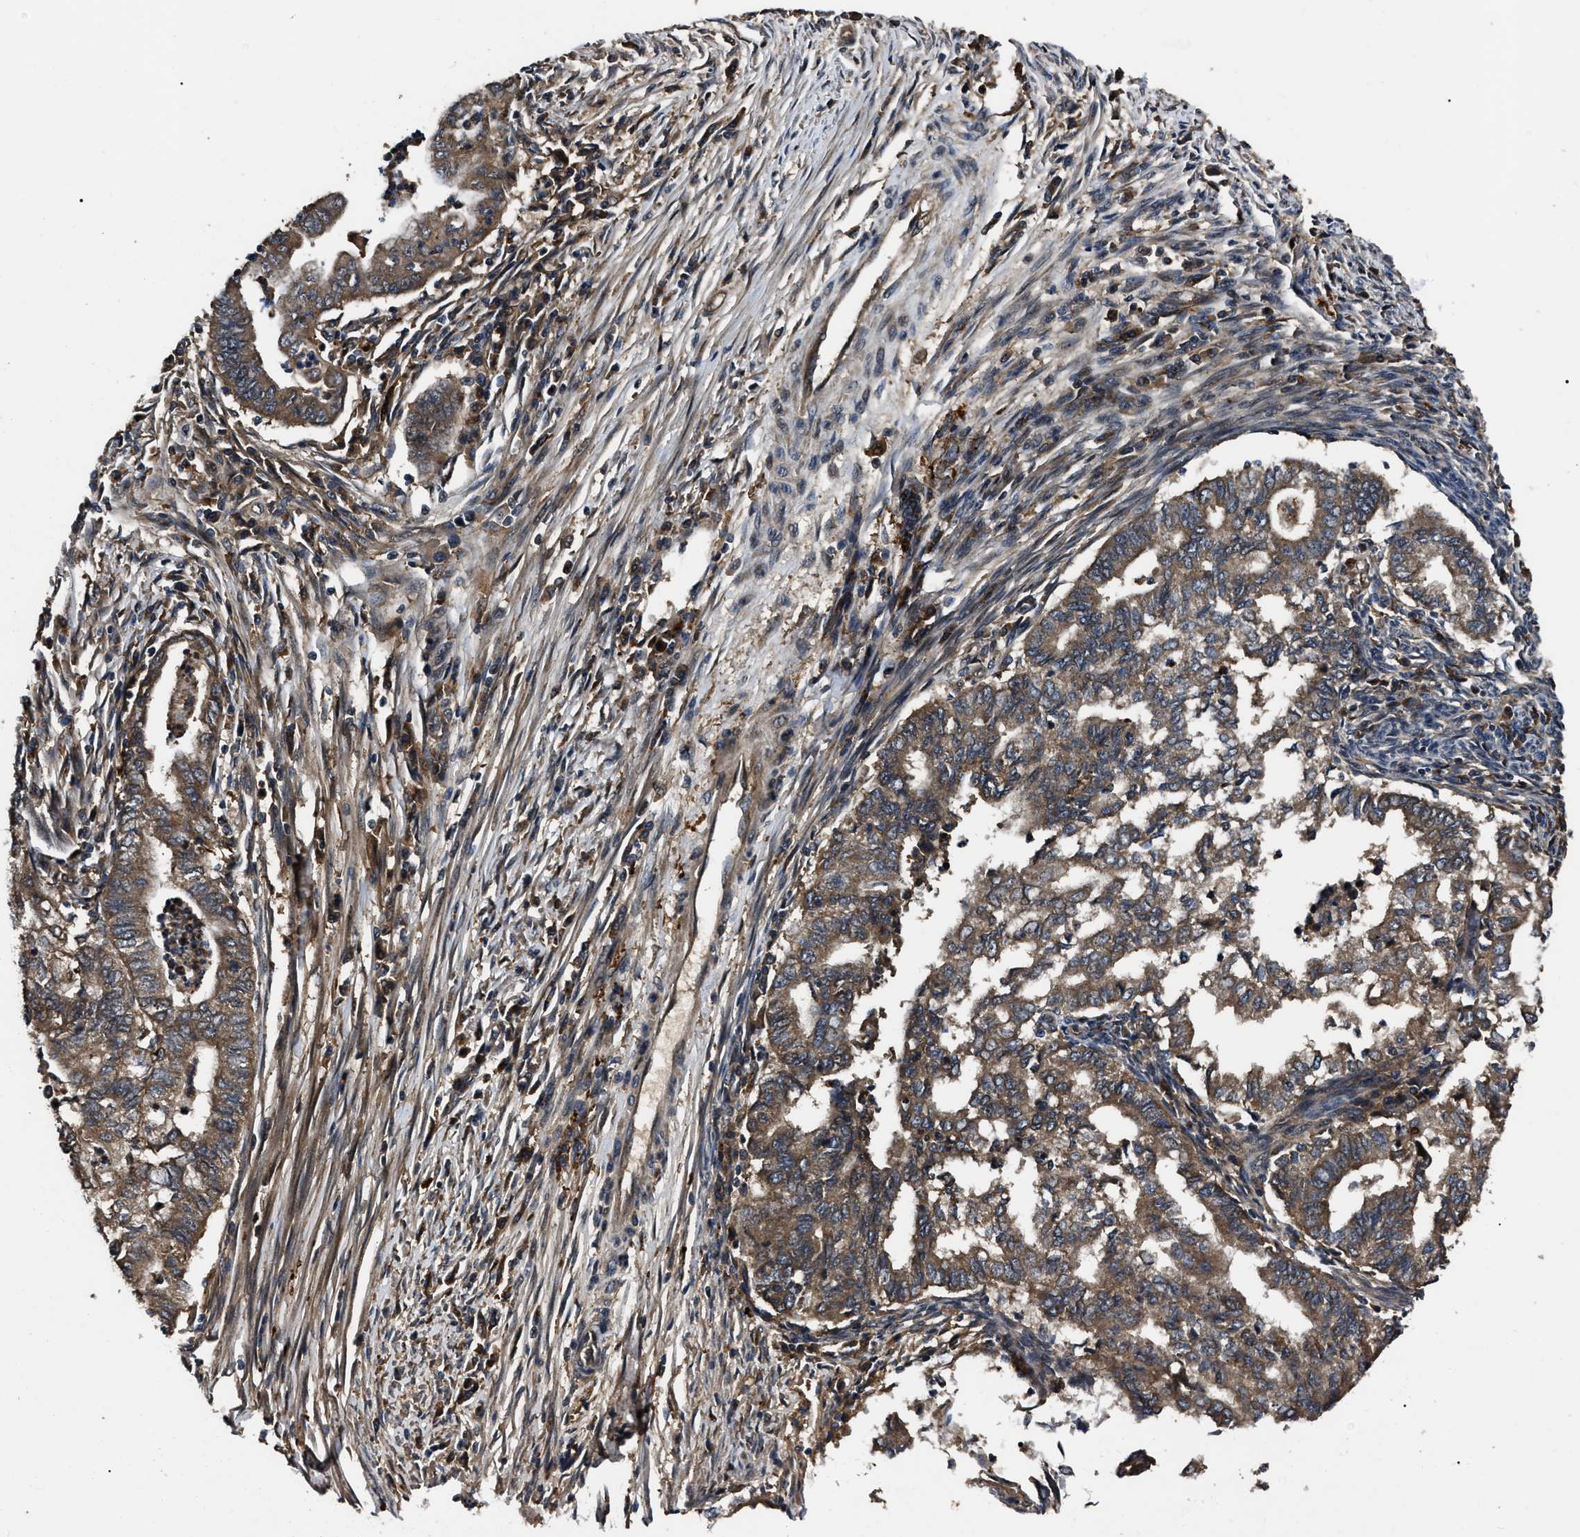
{"staining": {"intensity": "moderate", "quantity": ">75%", "location": "cytoplasmic/membranous"}, "tissue": "endometrial cancer", "cell_type": "Tumor cells", "image_type": "cancer", "snomed": [{"axis": "morphology", "description": "Polyp, NOS"}, {"axis": "morphology", "description": "Adenocarcinoma, NOS"}, {"axis": "morphology", "description": "Adenoma, NOS"}, {"axis": "topography", "description": "Endometrium"}], "caption": "Immunohistochemical staining of human adenocarcinoma (endometrial) demonstrates moderate cytoplasmic/membranous protein positivity in about >75% of tumor cells.", "gene": "PPWD1", "patient": {"sex": "female", "age": 79}}